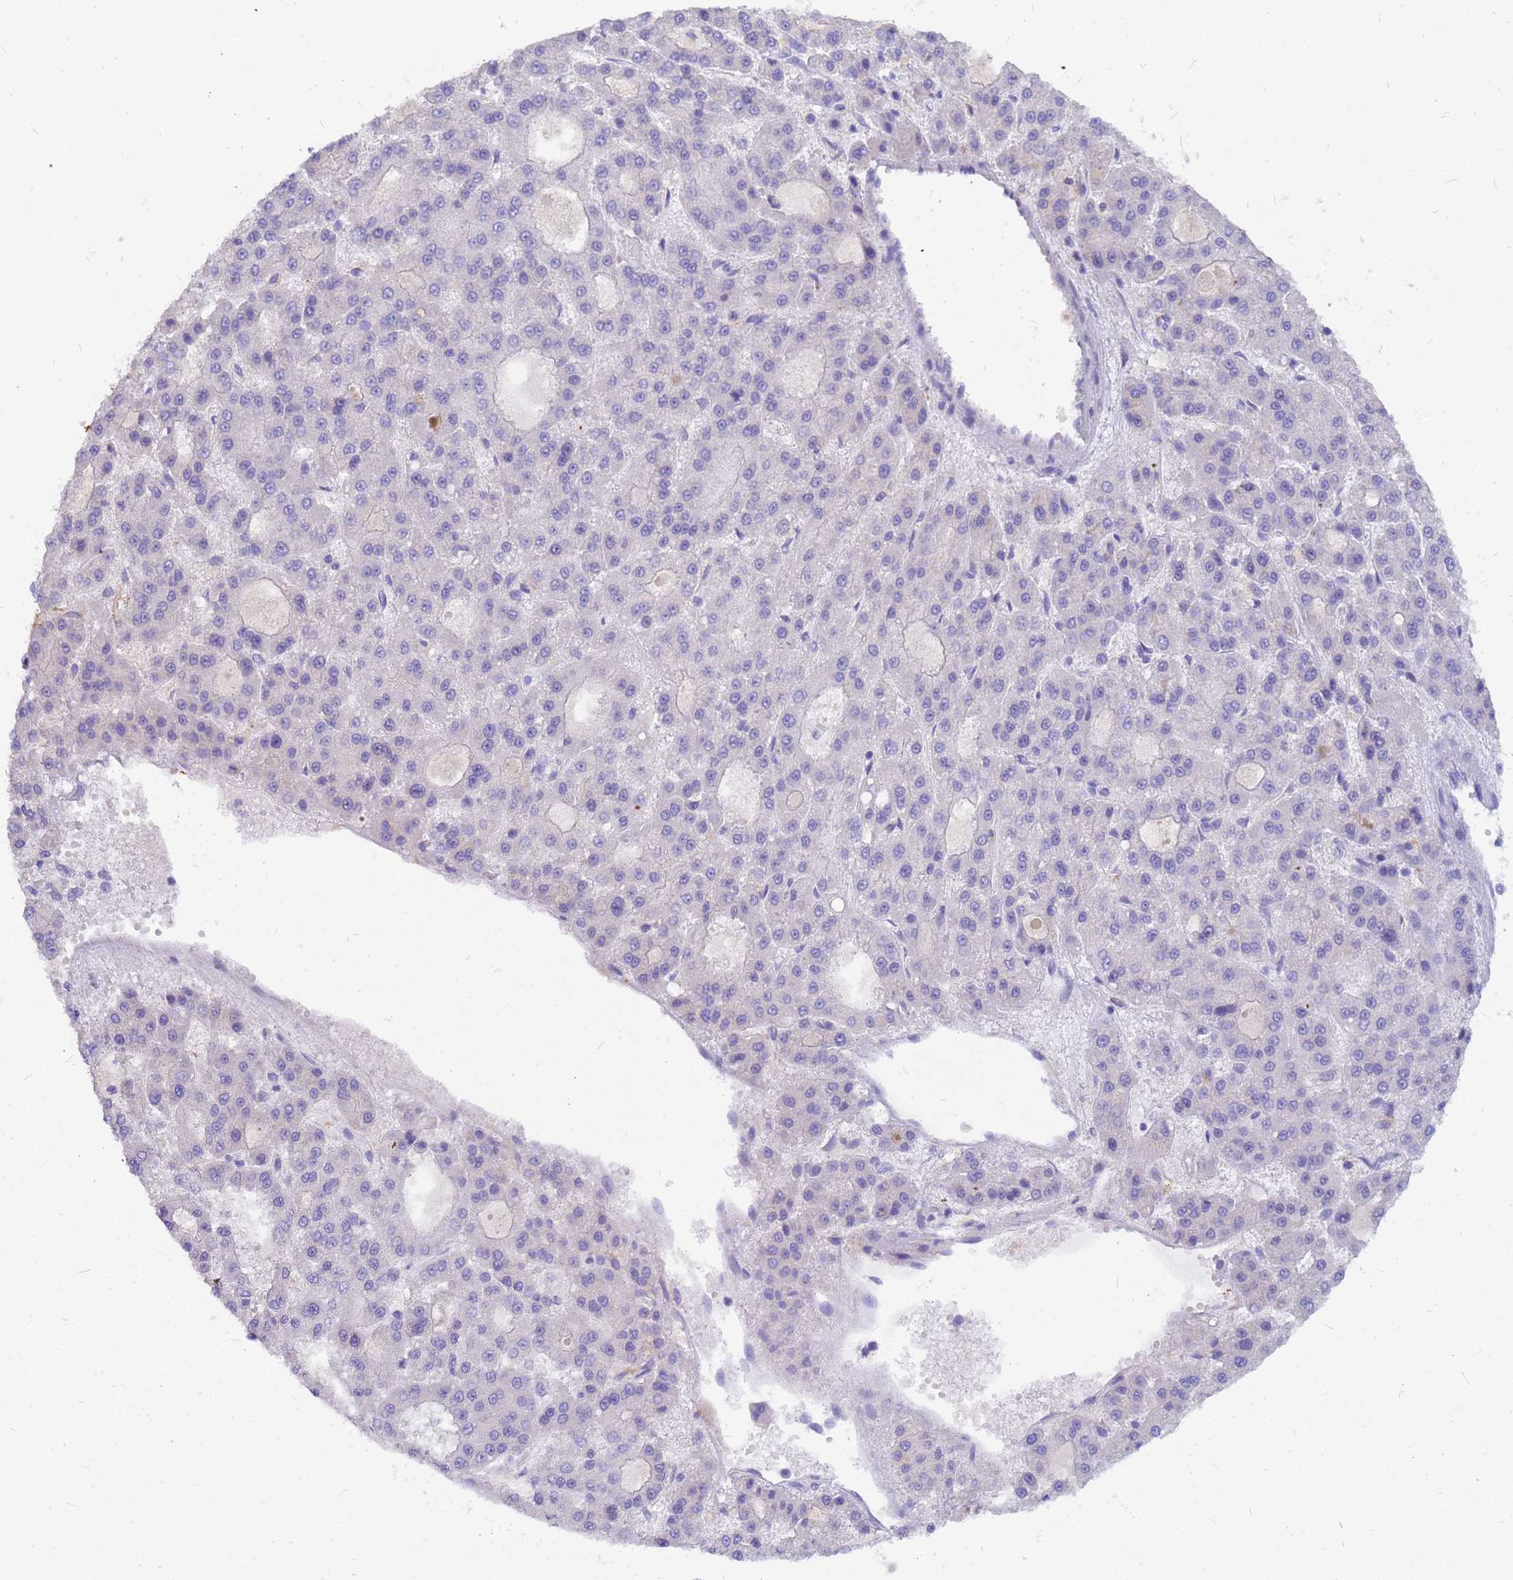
{"staining": {"intensity": "negative", "quantity": "none", "location": "none"}, "tissue": "liver cancer", "cell_type": "Tumor cells", "image_type": "cancer", "snomed": [{"axis": "morphology", "description": "Carcinoma, Hepatocellular, NOS"}, {"axis": "topography", "description": "Liver"}], "caption": "Tumor cells show no significant expression in liver cancer (hepatocellular carcinoma).", "gene": "DPRX", "patient": {"sex": "male", "age": 70}}